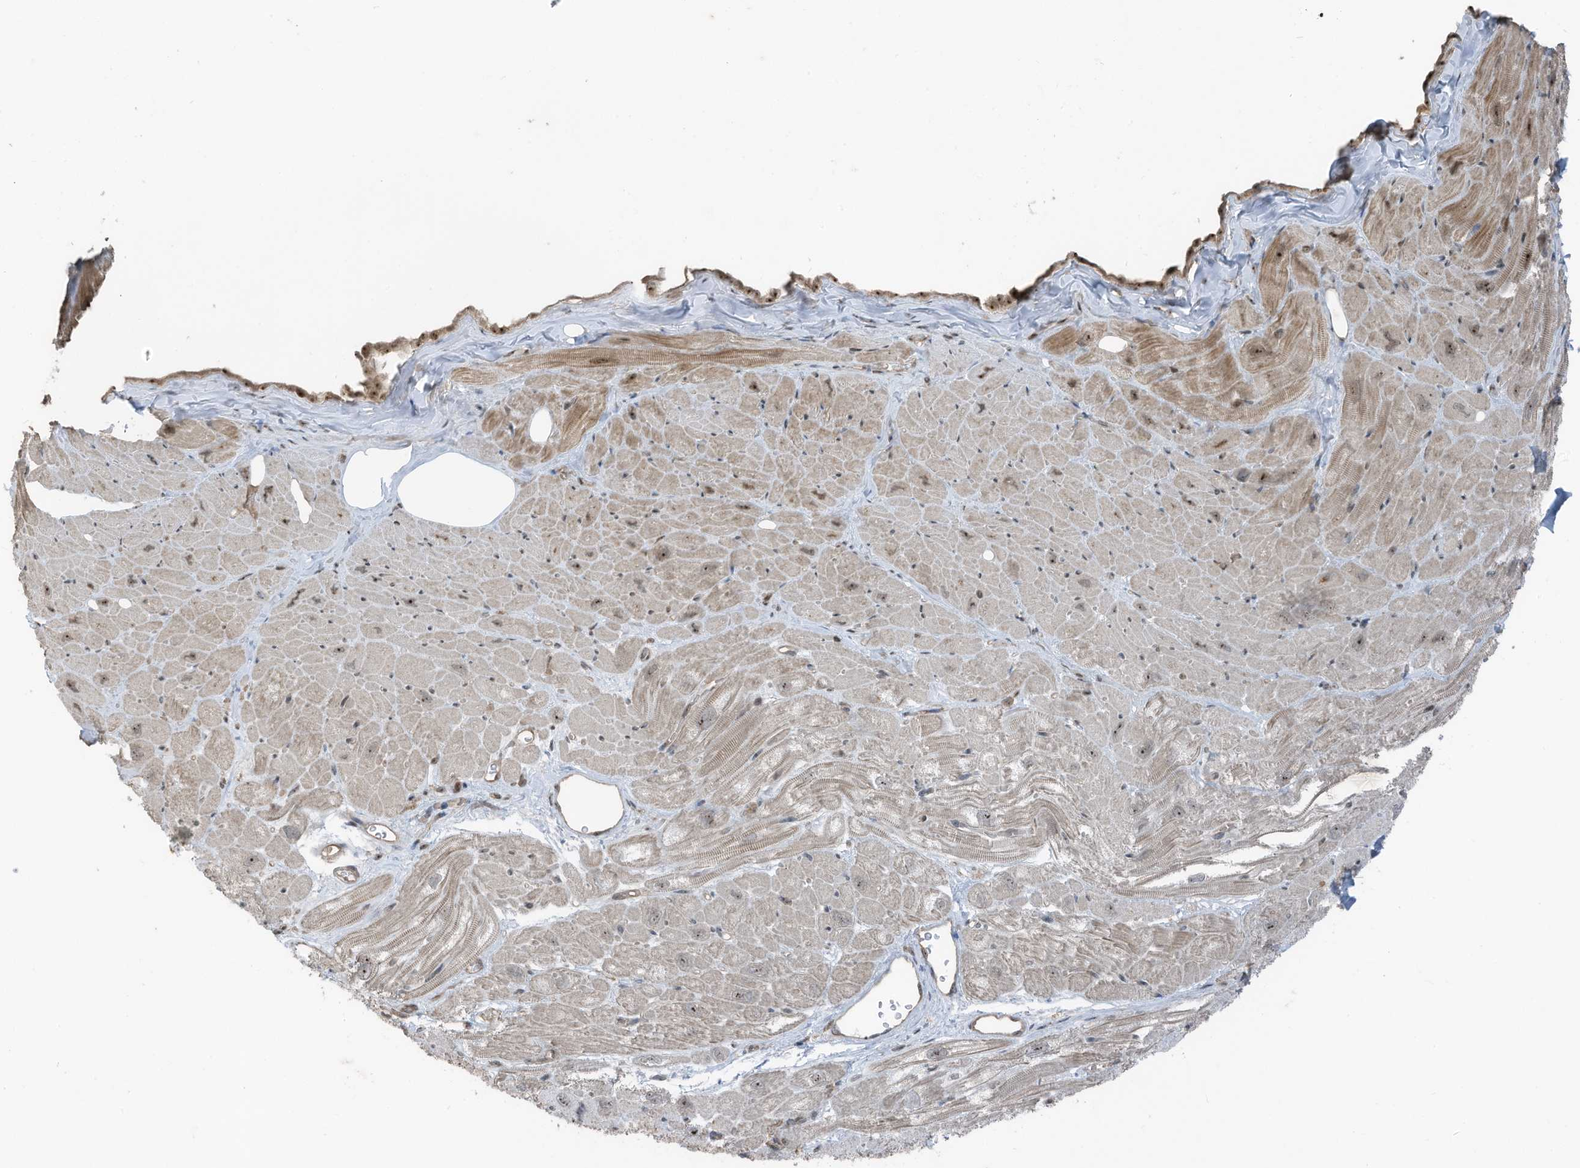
{"staining": {"intensity": "moderate", "quantity": "25%-75%", "location": "cytoplasmic/membranous,nuclear"}, "tissue": "heart muscle", "cell_type": "Cardiomyocytes", "image_type": "normal", "snomed": [{"axis": "morphology", "description": "Normal tissue, NOS"}, {"axis": "topography", "description": "Heart"}], "caption": "The immunohistochemical stain highlights moderate cytoplasmic/membranous,nuclear positivity in cardiomyocytes of normal heart muscle. The staining was performed using DAB (3,3'-diaminobenzidine), with brown indicating positive protein expression. Nuclei are stained blue with hematoxylin.", "gene": "UTP3", "patient": {"sex": "male", "age": 50}}